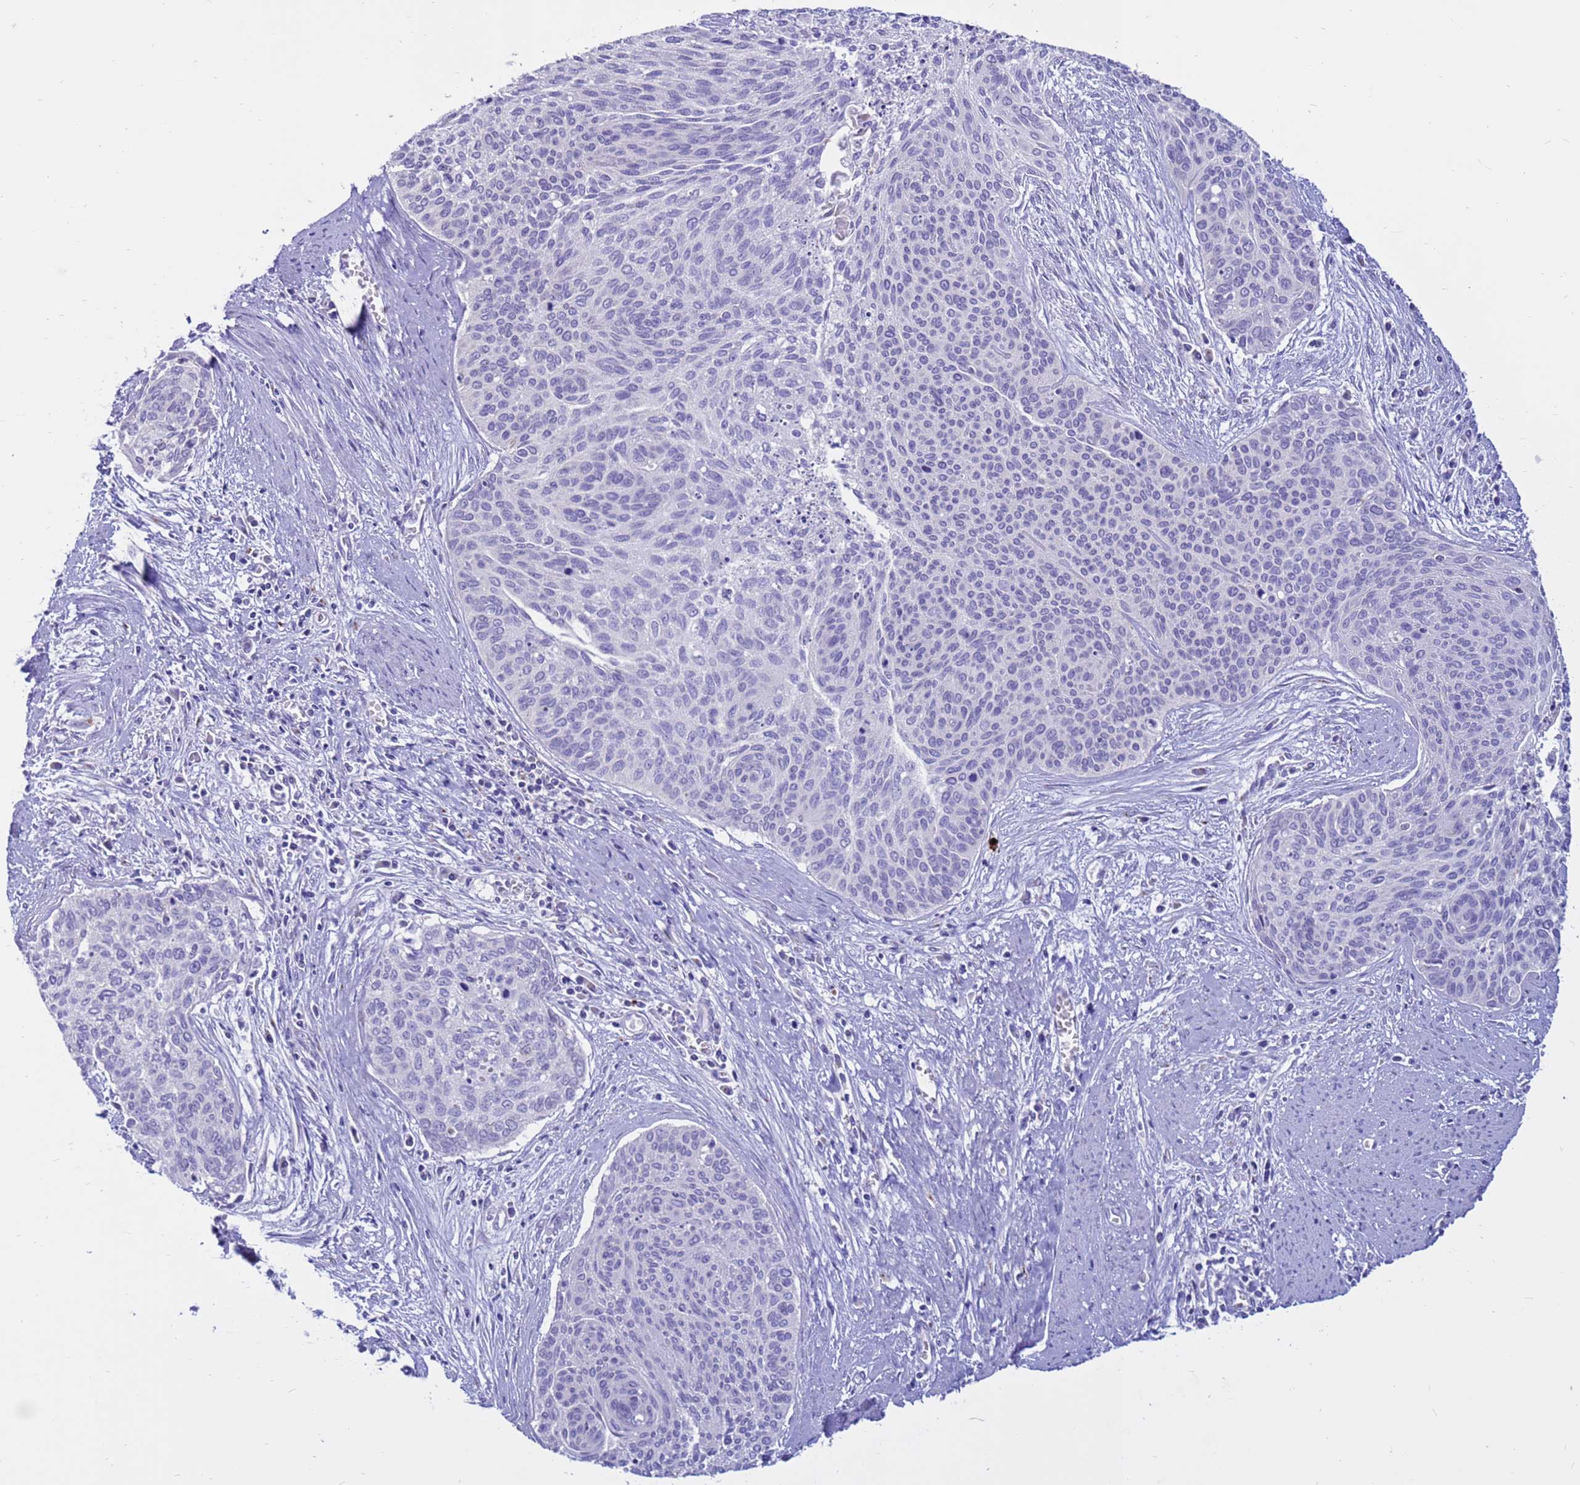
{"staining": {"intensity": "negative", "quantity": "none", "location": "none"}, "tissue": "cervical cancer", "cell_type": "Tumor cells", "image_type": "cancer", "snomed": [{"axis": "morphology", "description": "Squamous cell carcinoma, NOS"}, {"axis": "topography", "description": "Cervix"}], "caption": "Immunohistochemical staining of human cervical cancer exhibits no significant staining in tumor cells.", "gene": "PDE10A", "patient": {"sex": "female", "age": 55}}